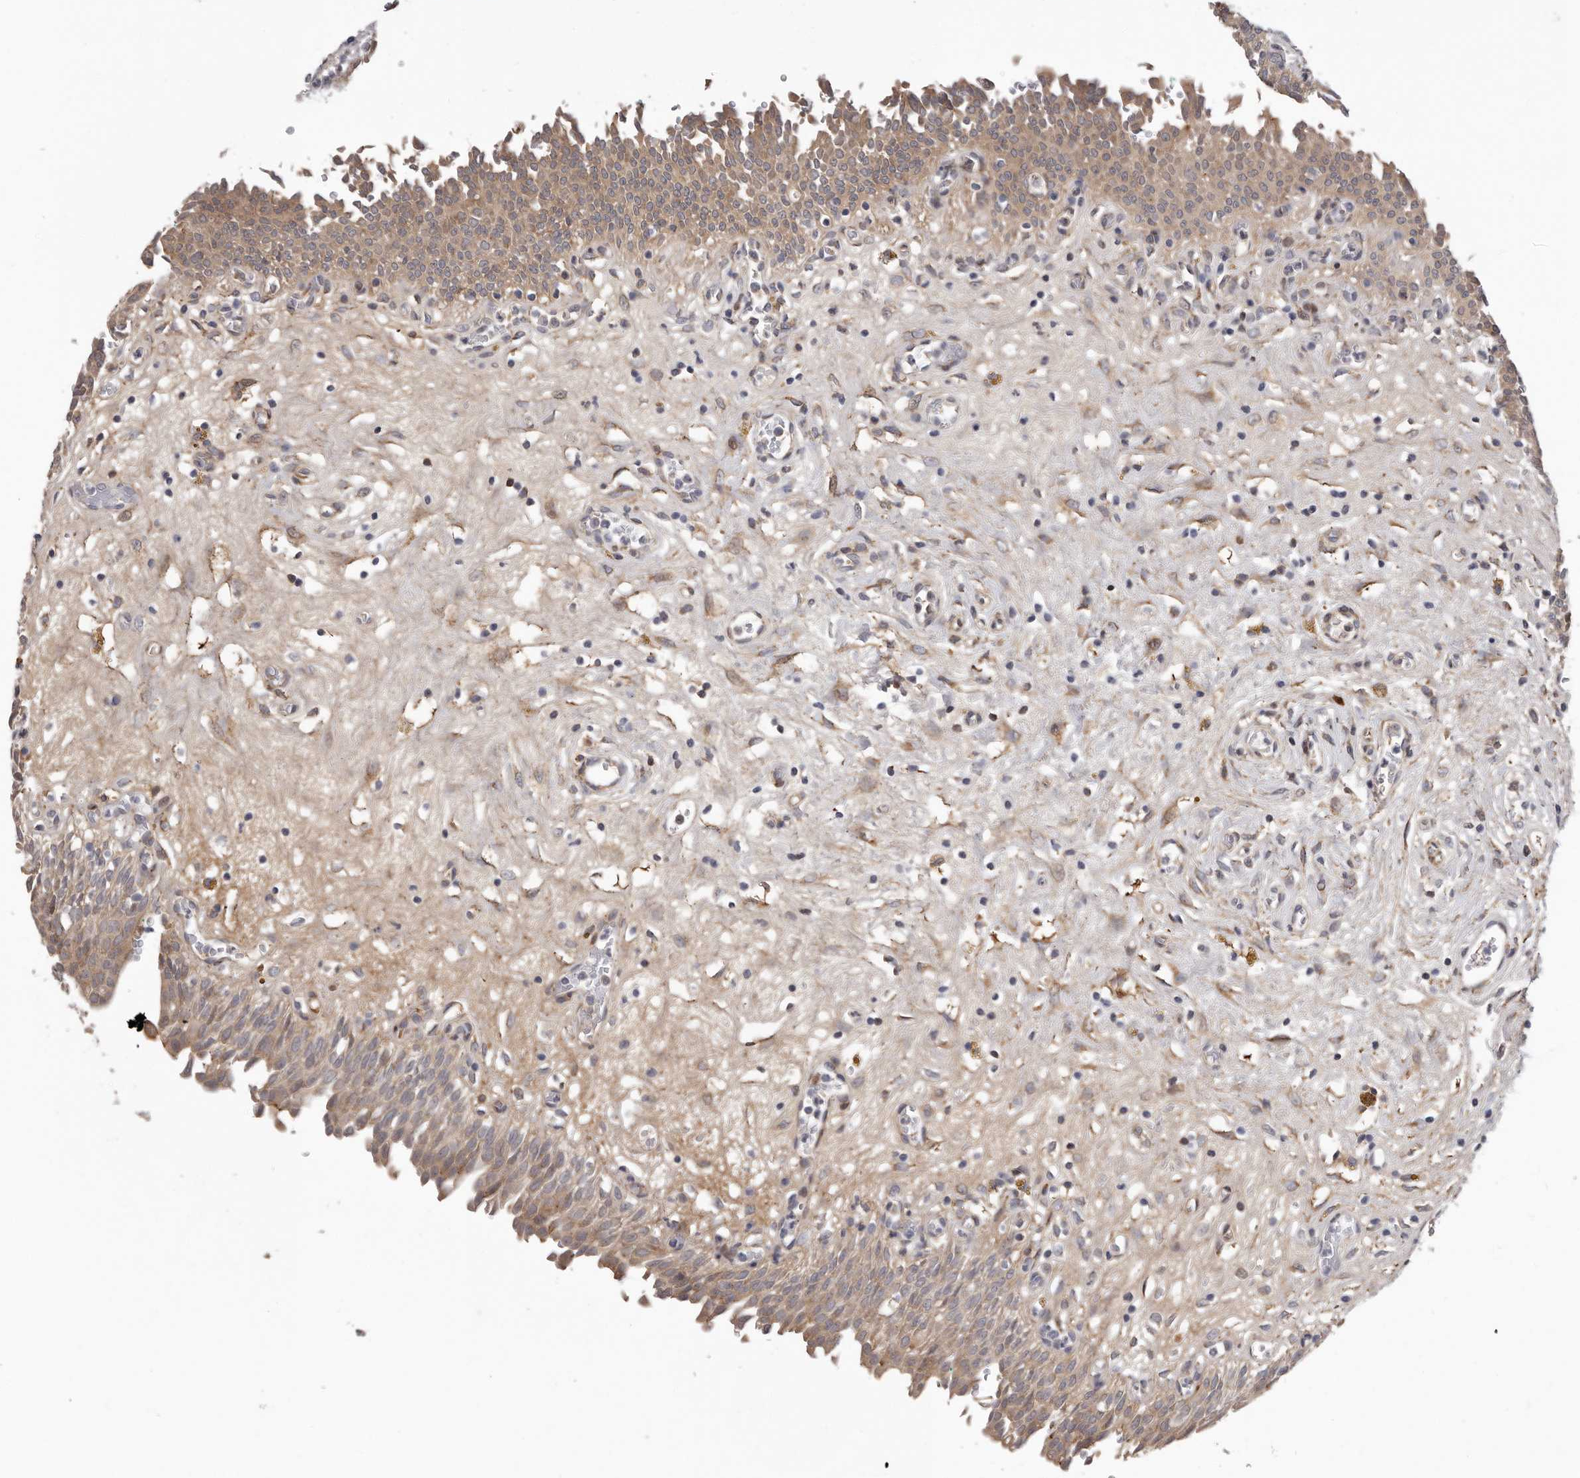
{"staining": {"intensity": "moderate", "quantity": ">75%", "location": "cytoplasmic/membranous"}, "tissue": "urinary bladder", "cell_type": "Urothelial cells", "image_type": "normal", "snomed": [{"axis": "morphology", "description": "Urothelial carcinoma, High grade"}, {"axis": "topography", "description": "Urinary bladder"}], "caption": "High-power microscopy captured an immunohistochemistry photomicrograph of normal urinary bladder, revealing moderate cytoplasmic/membranous staining in approximately >75% of urothelial cells.", "gene": "ATXN3L", "patient": {"sex": "male", "age": 46}}